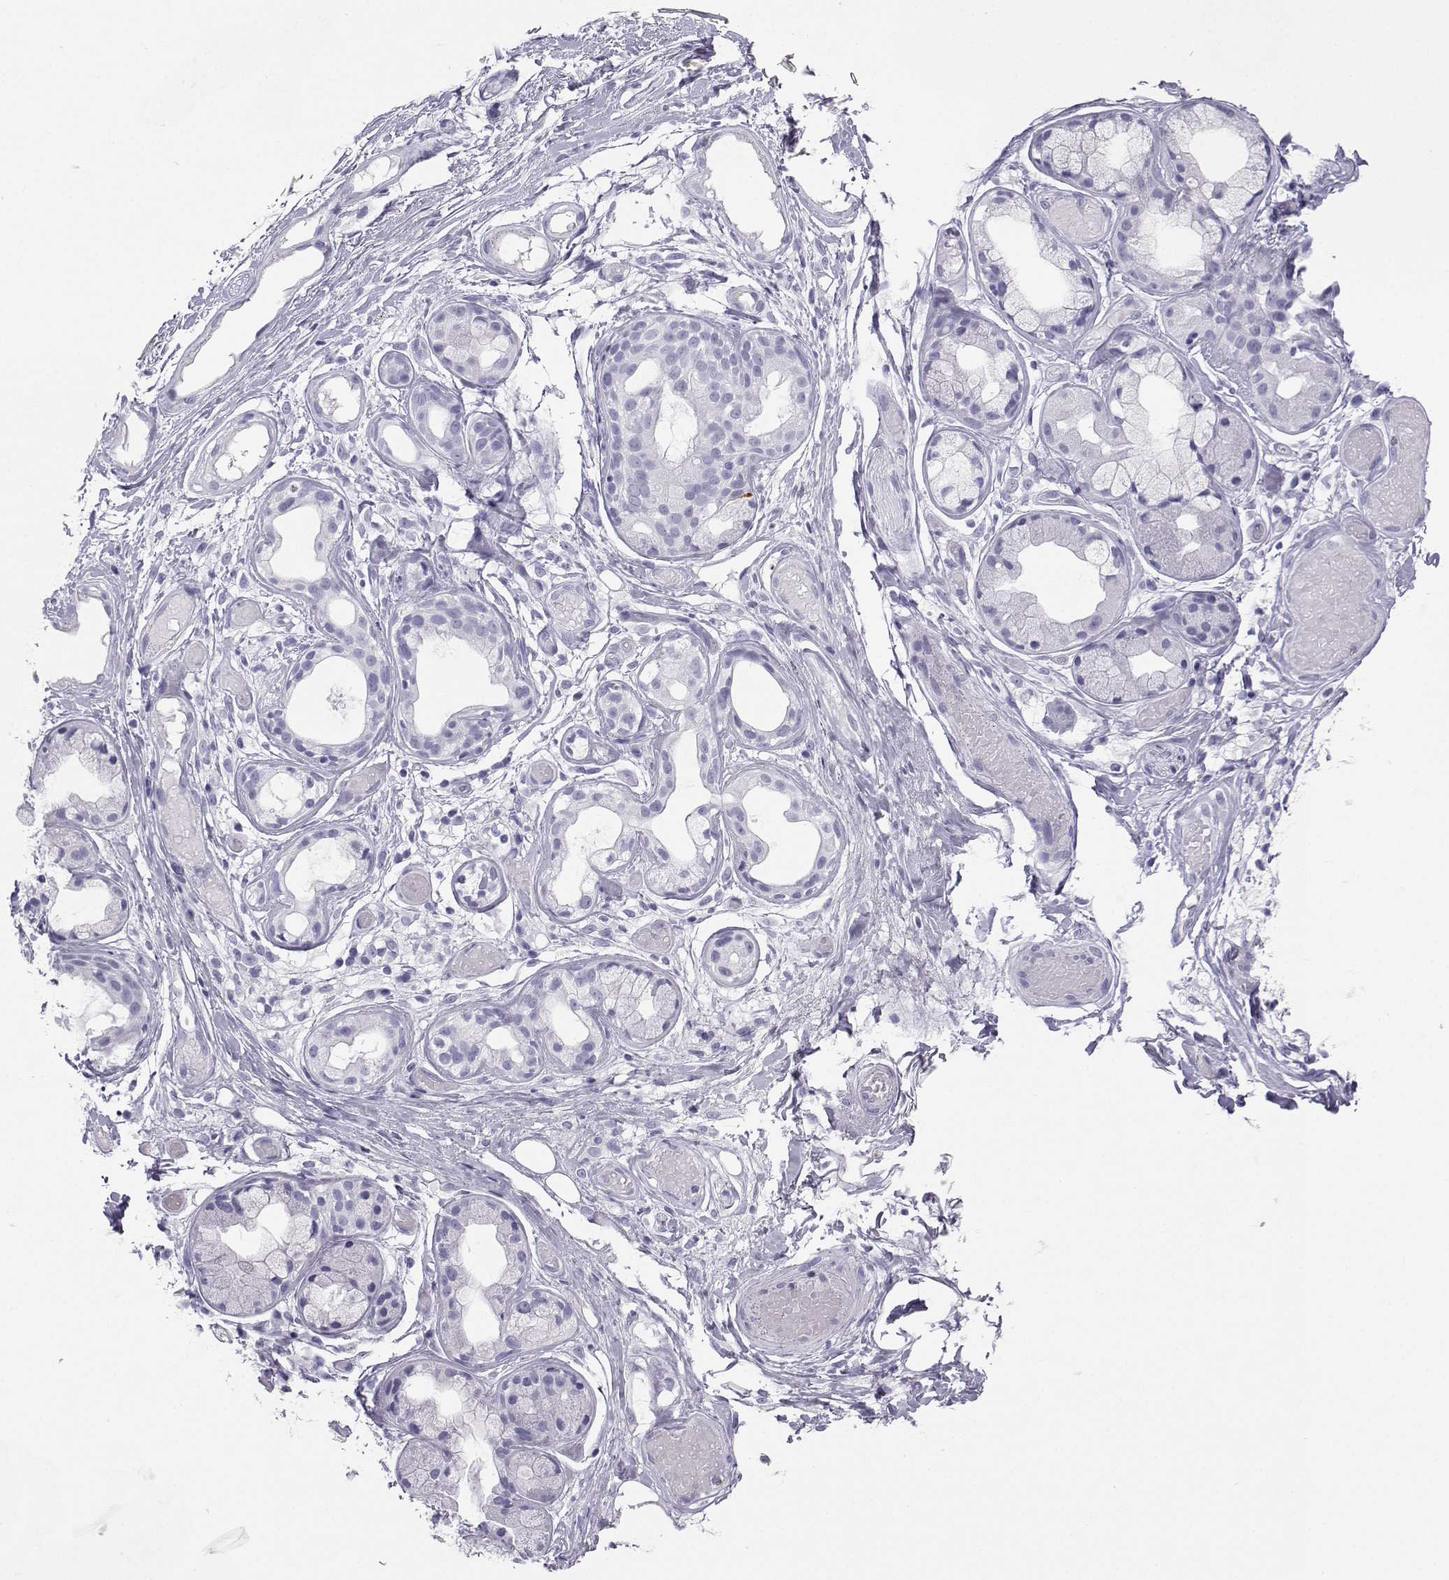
{"staining": {"intensity": "negative", "quantity": "none", "location": "none"}, "tissue": "adipose tissue", "cell_type": "Adipocytes", "image_type": "normal", "snomed": [{"axis": "morphology", "description": "Normal tissue, NOS"}, {"axis": "topography", "description": "Cartilage tissue"}], "caption": "There is no significant positivity in adipocytes of adipose tissue. Brightfield microscopy of immunohistochemistry stained with DAB (brown) and hematoxylin (blue), captured at high magnification.", "gene": "SST", "patient": {"sex": "male", "age": 62}}